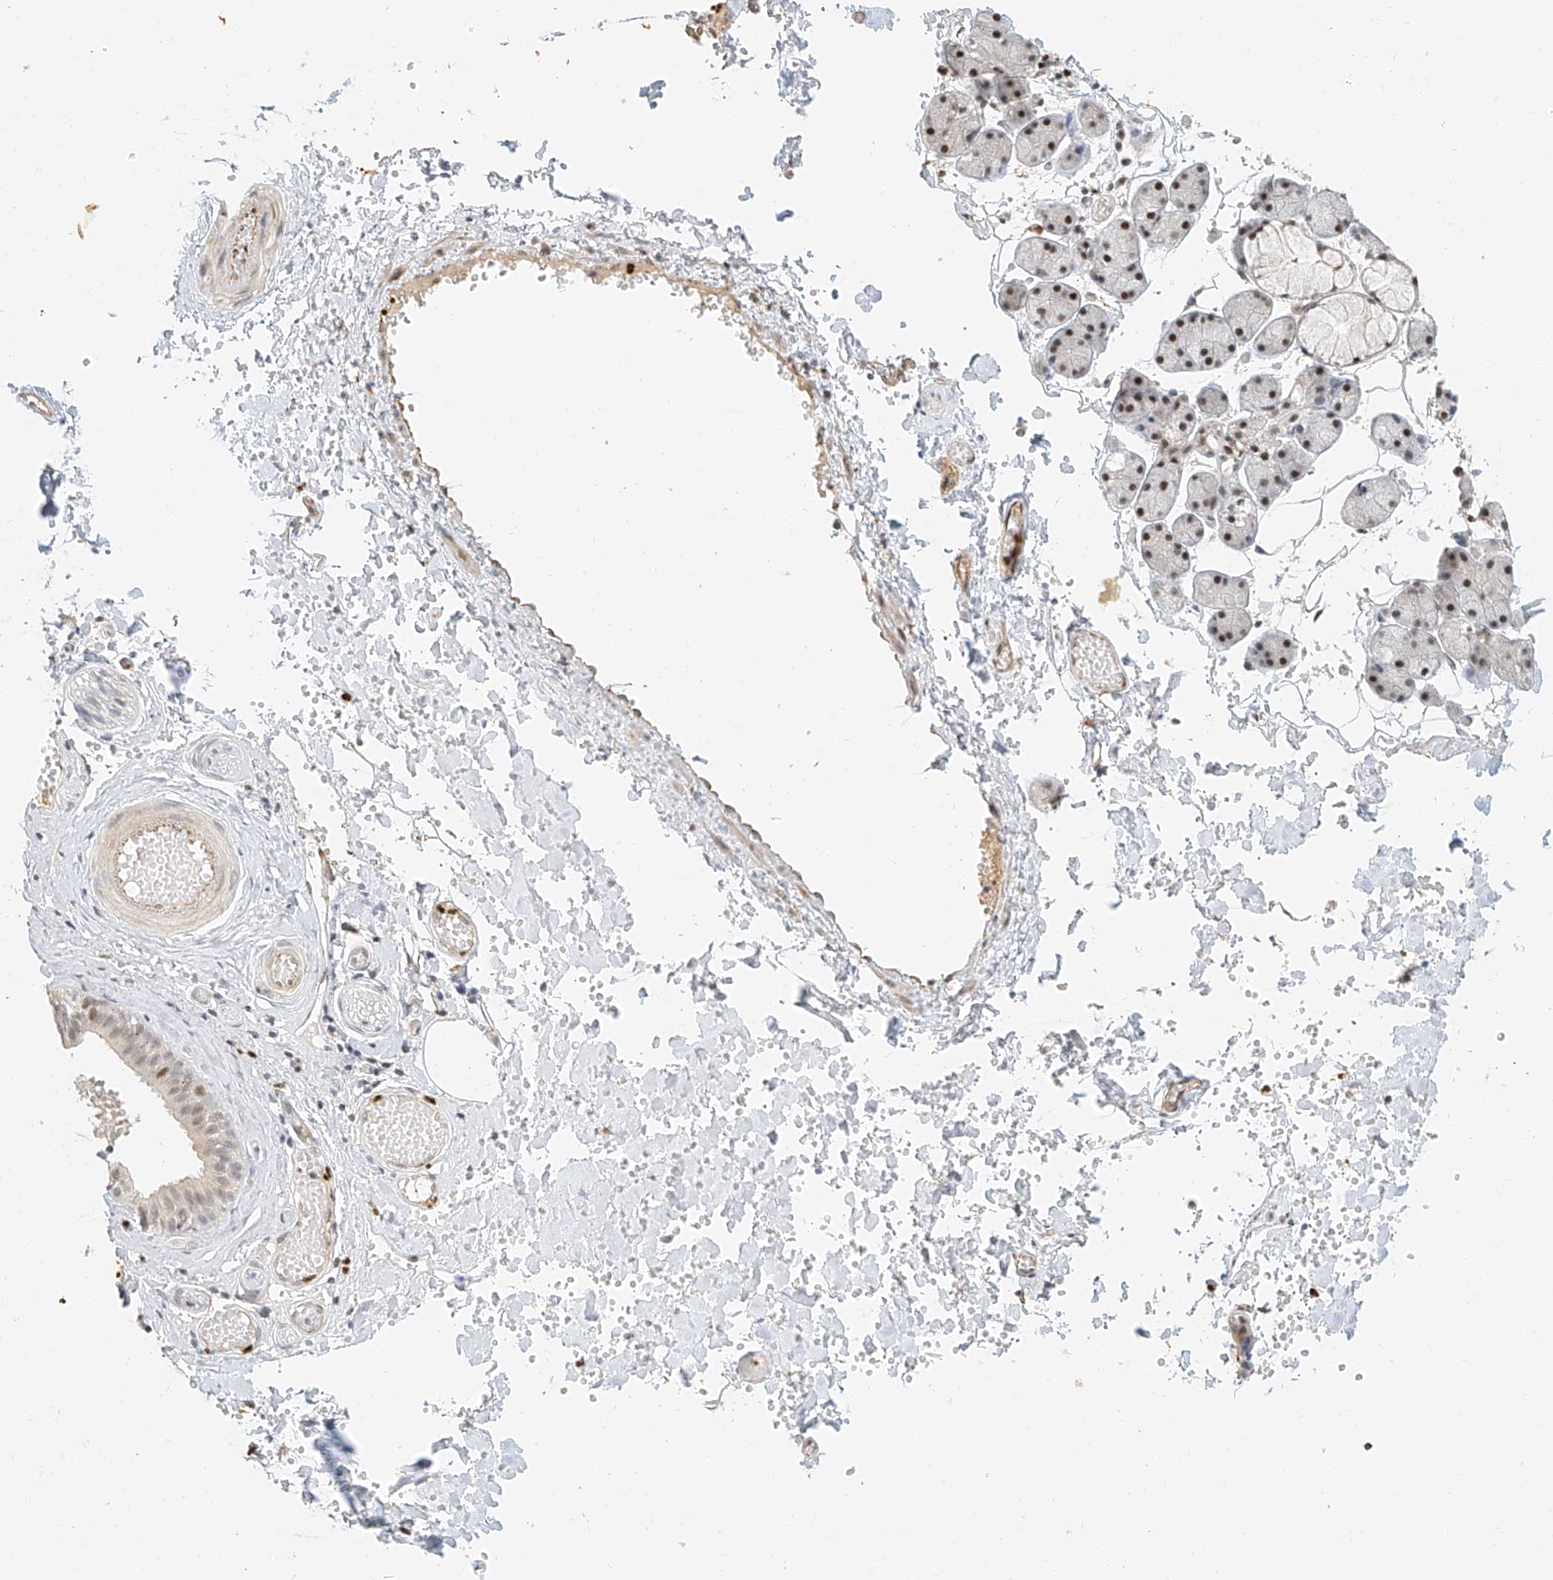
{"staining": {"intensity": "moderate", "quantity": "<25%", "location": "nuclear"}, "tissue": "salivary gland", "cell_type": "Glandular cells", "image_type": "normal", "snomed": [{"axis": "morphology", "description": "Normal tissue, NOS"}, {"axis": "topography", "description": "Salivary gland"}], "caption": "A photomicrograph showing moderate nuclear expression in about <25% of glandular cells in unremarkable salivary gland, as visualized by brown immunohistochemical staining.", "gene": "CXorf58", "patient": {"sex": "female", "age": 33}}